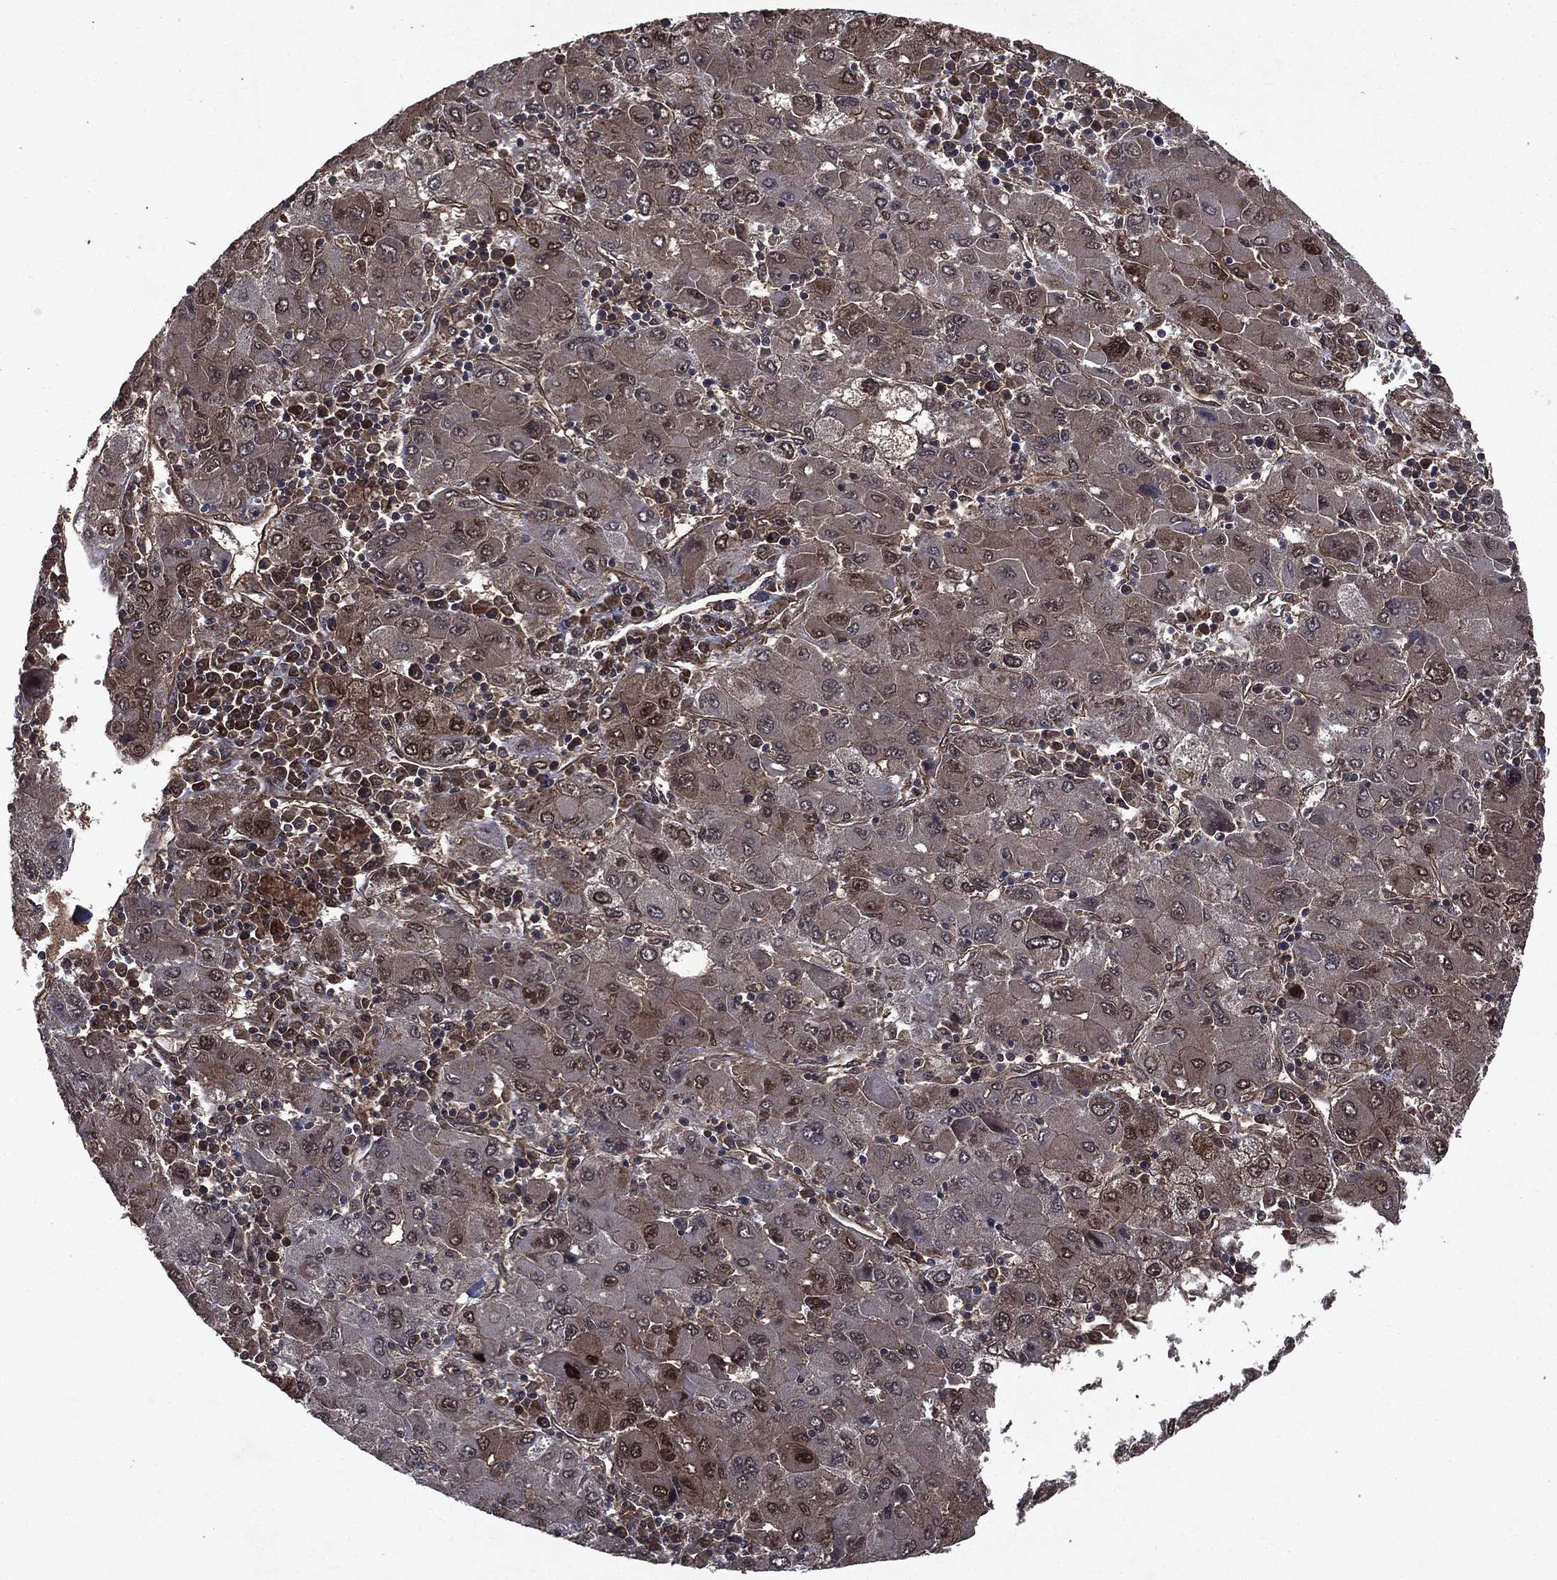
{"staining": {"intensity": "moderate", "quantity": "<25%", "location": "cytoplasmic/membranous"}, "tissue": "liver cancer", "cell_type": "Tumor cells", "image_type": "cancer", "snomed": [{"axis": "morphology", "description": "Carcinoma, Hepatocellular, NOS"}, {"axis": "topography", "description": "Liver"}], "caption": "Immunohistochemical staining of hepatocellular carcinoma (liver) exhibits low levels of moderate cytoplasmic/membranous staining in approximately <25% of tumor cells.", "gene": "FGD1", "patient": {"sex": "male", "age": 75}}